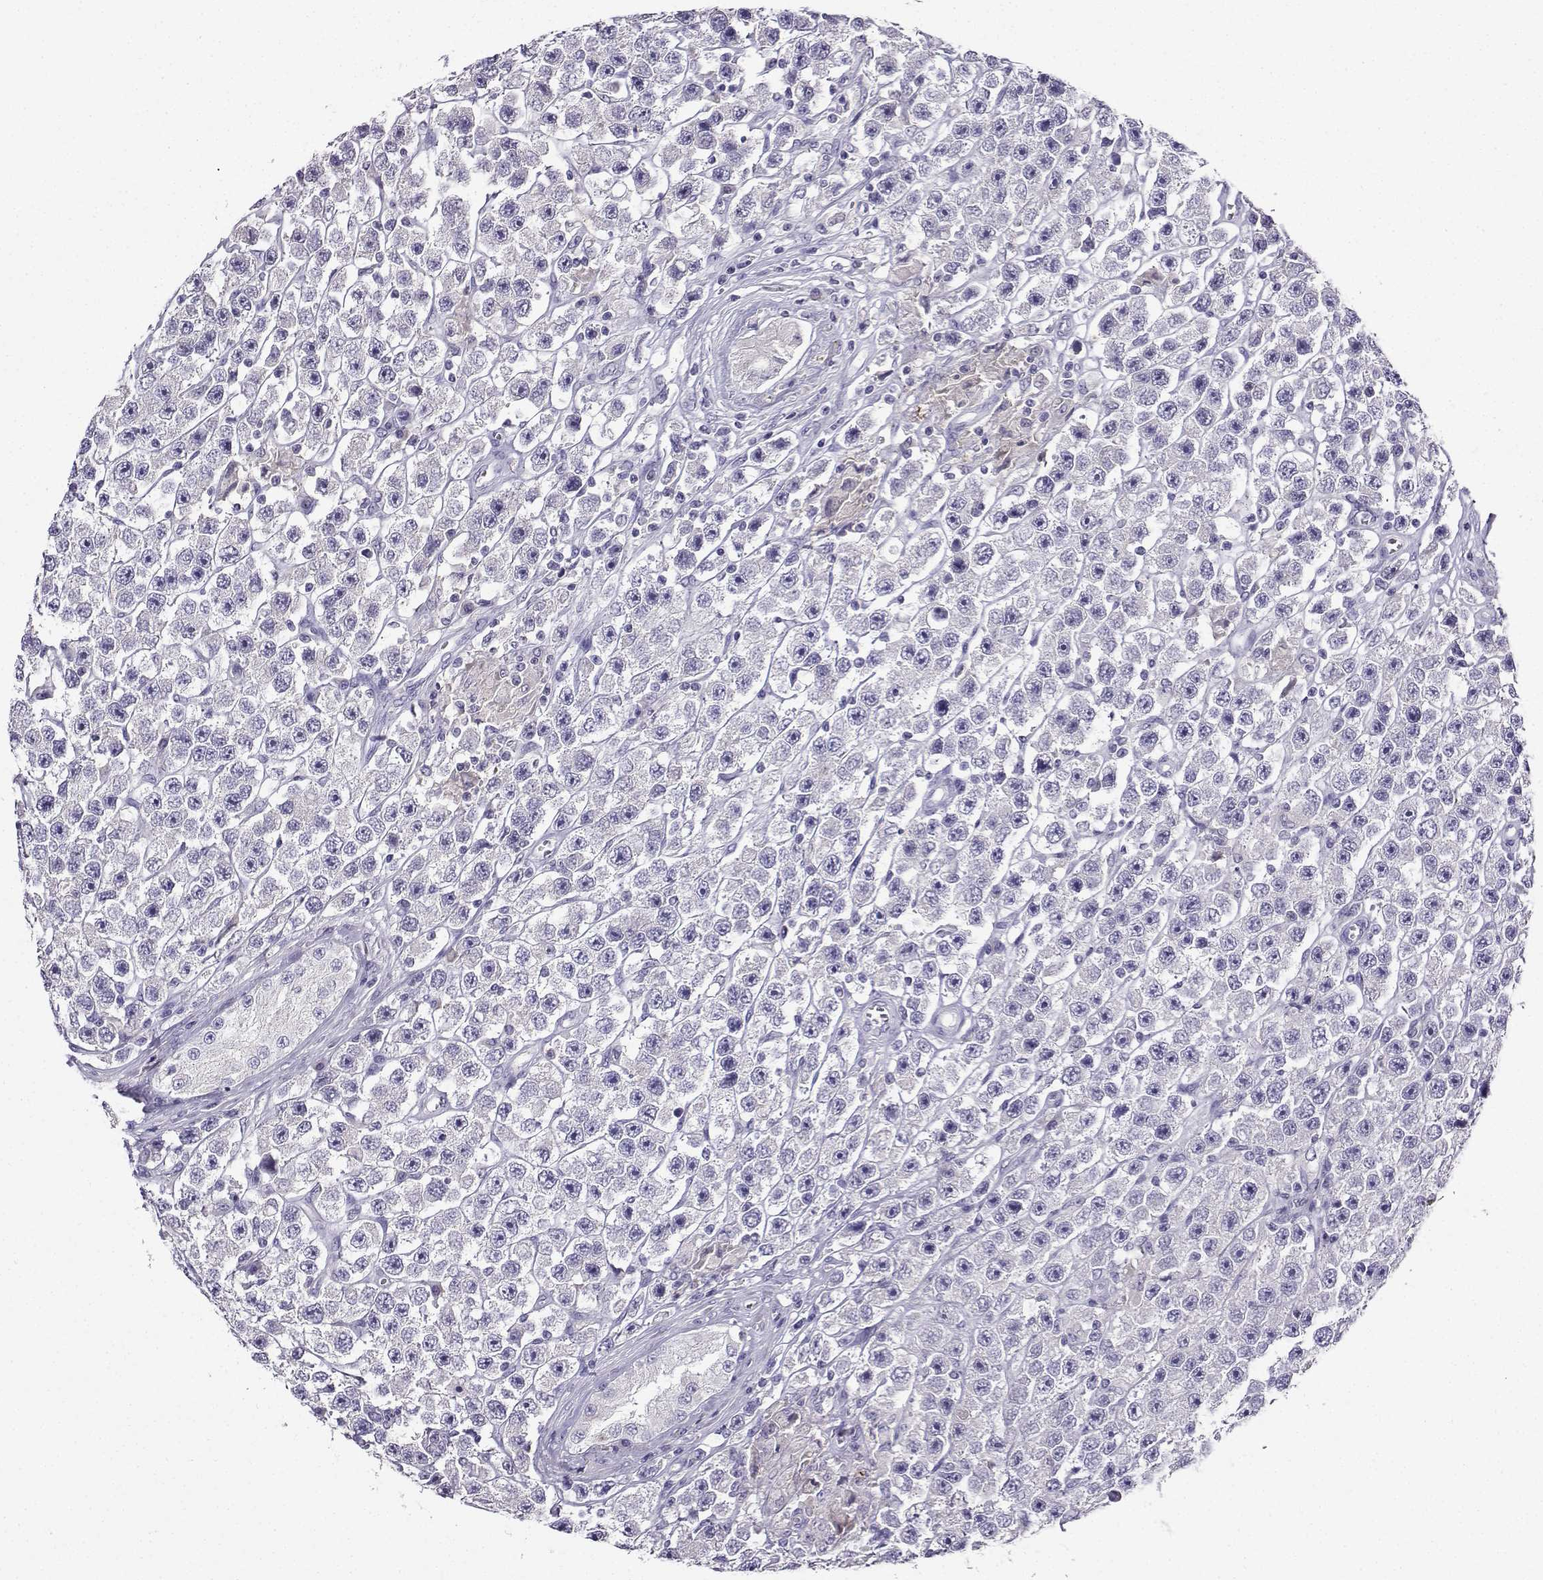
{"staining": {"intensity": "negative", "quantity": "none", "location": "none"}, "tissue": "testis cancer", "cell_type": "Tumor cells", "image_type": "cancer", "snomed": [{"axis": "morphology", "description": "Seminoma, NOS"}, {"axis": "topography", "description": "Testis"}], "caption": "The image exhibits no staining of tumor cells in testis seminoma.", "gene": "LINGO1", "patient": {"sex": "male", "age": 45}}